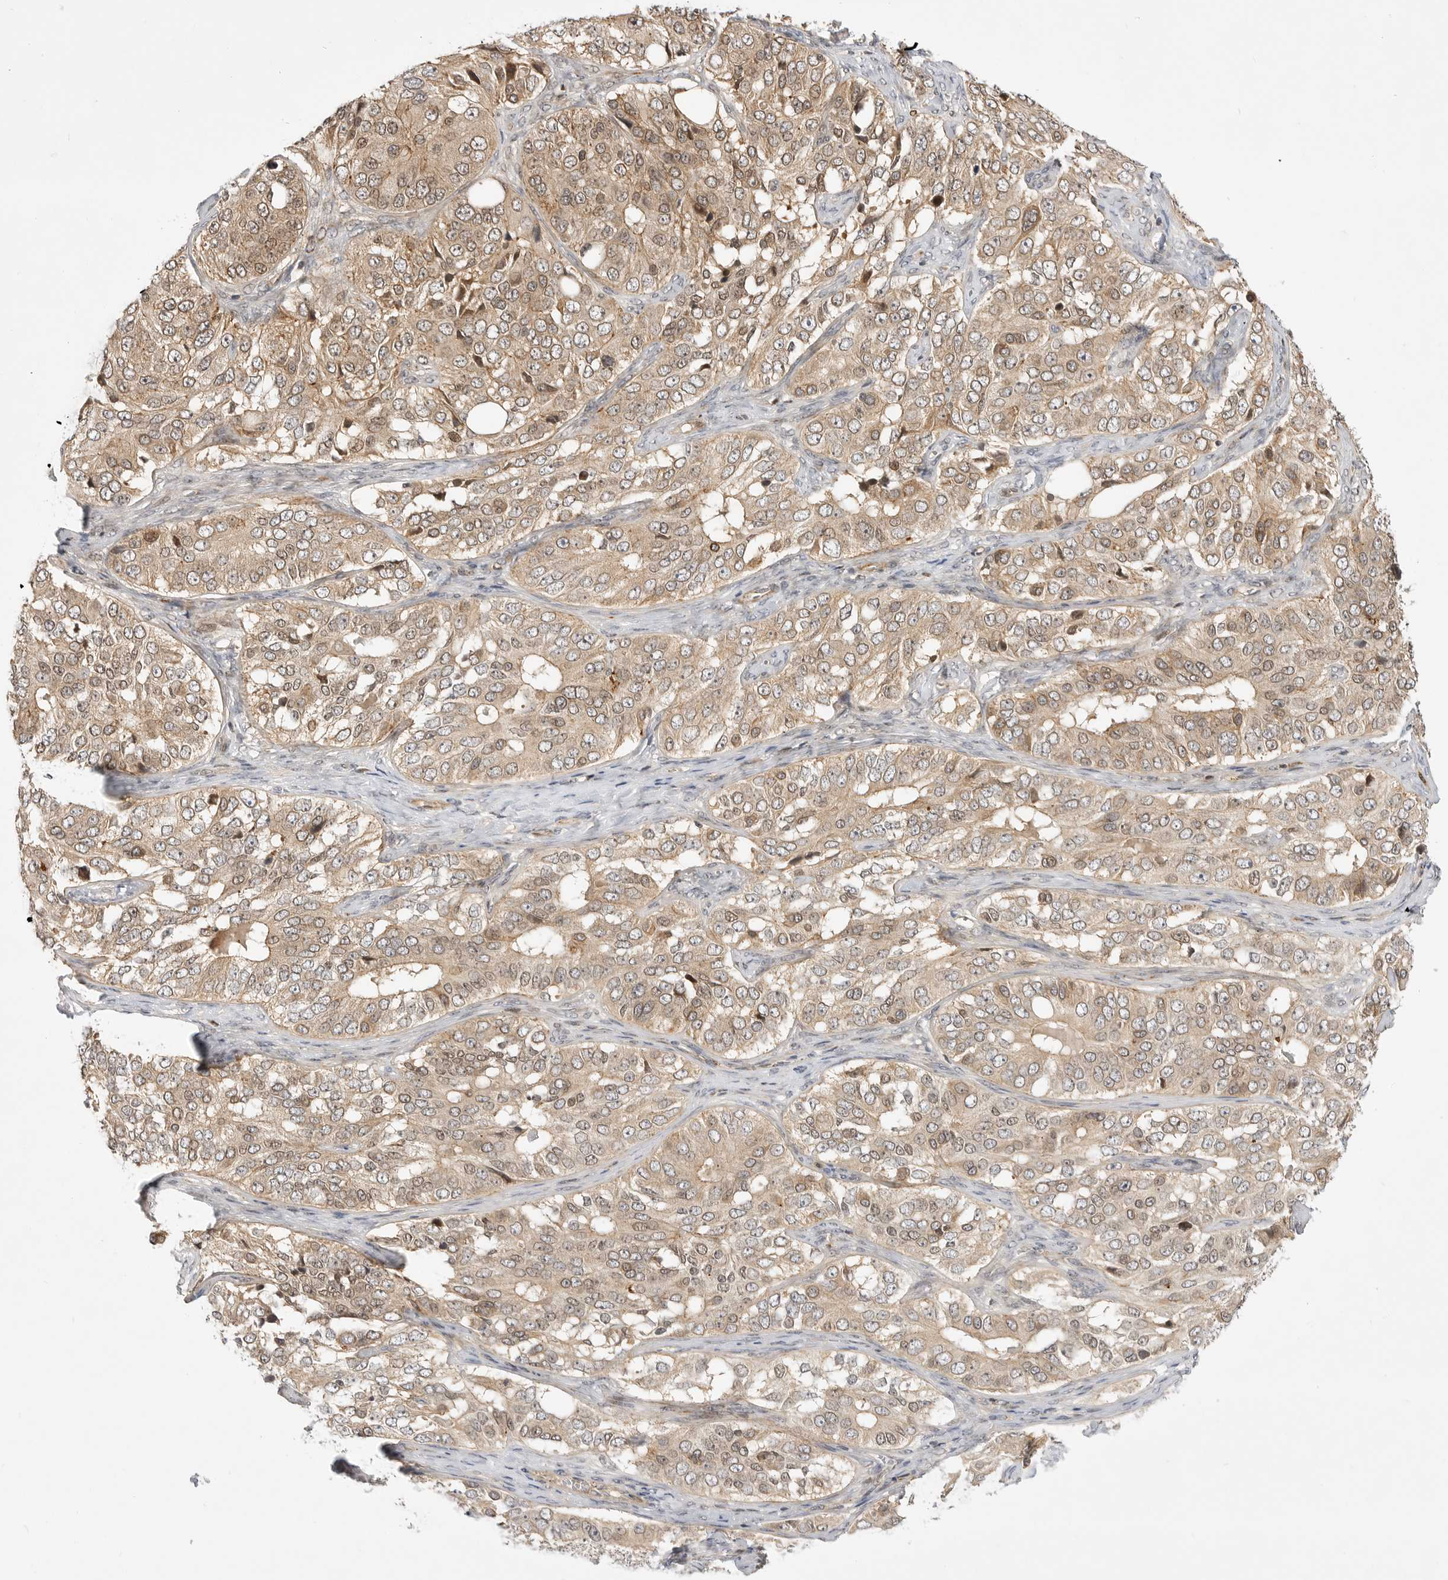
{"staining": {"intensity": "weak", "quantity": ">75%", "location": "cytoplasmic/membranous,nuclear"}, "tissue": "ovarian cancer", "cell_type": "Tumor cells", "image_type": "cancer", "snomed": [{"axis": "morphology", "description": "Carcinoma, endometroid"}, {"axis": "topography", "description": "Ovary"}], "caption": "Immunohistochemical staining of human ovarian cancer exhibits low levels of weak cytoplasmic/membranous and nuclear staining in about >75% of tumor cells.", "gene": "CSNK1G3", "patient": {"sex": "female", "age": 51}}